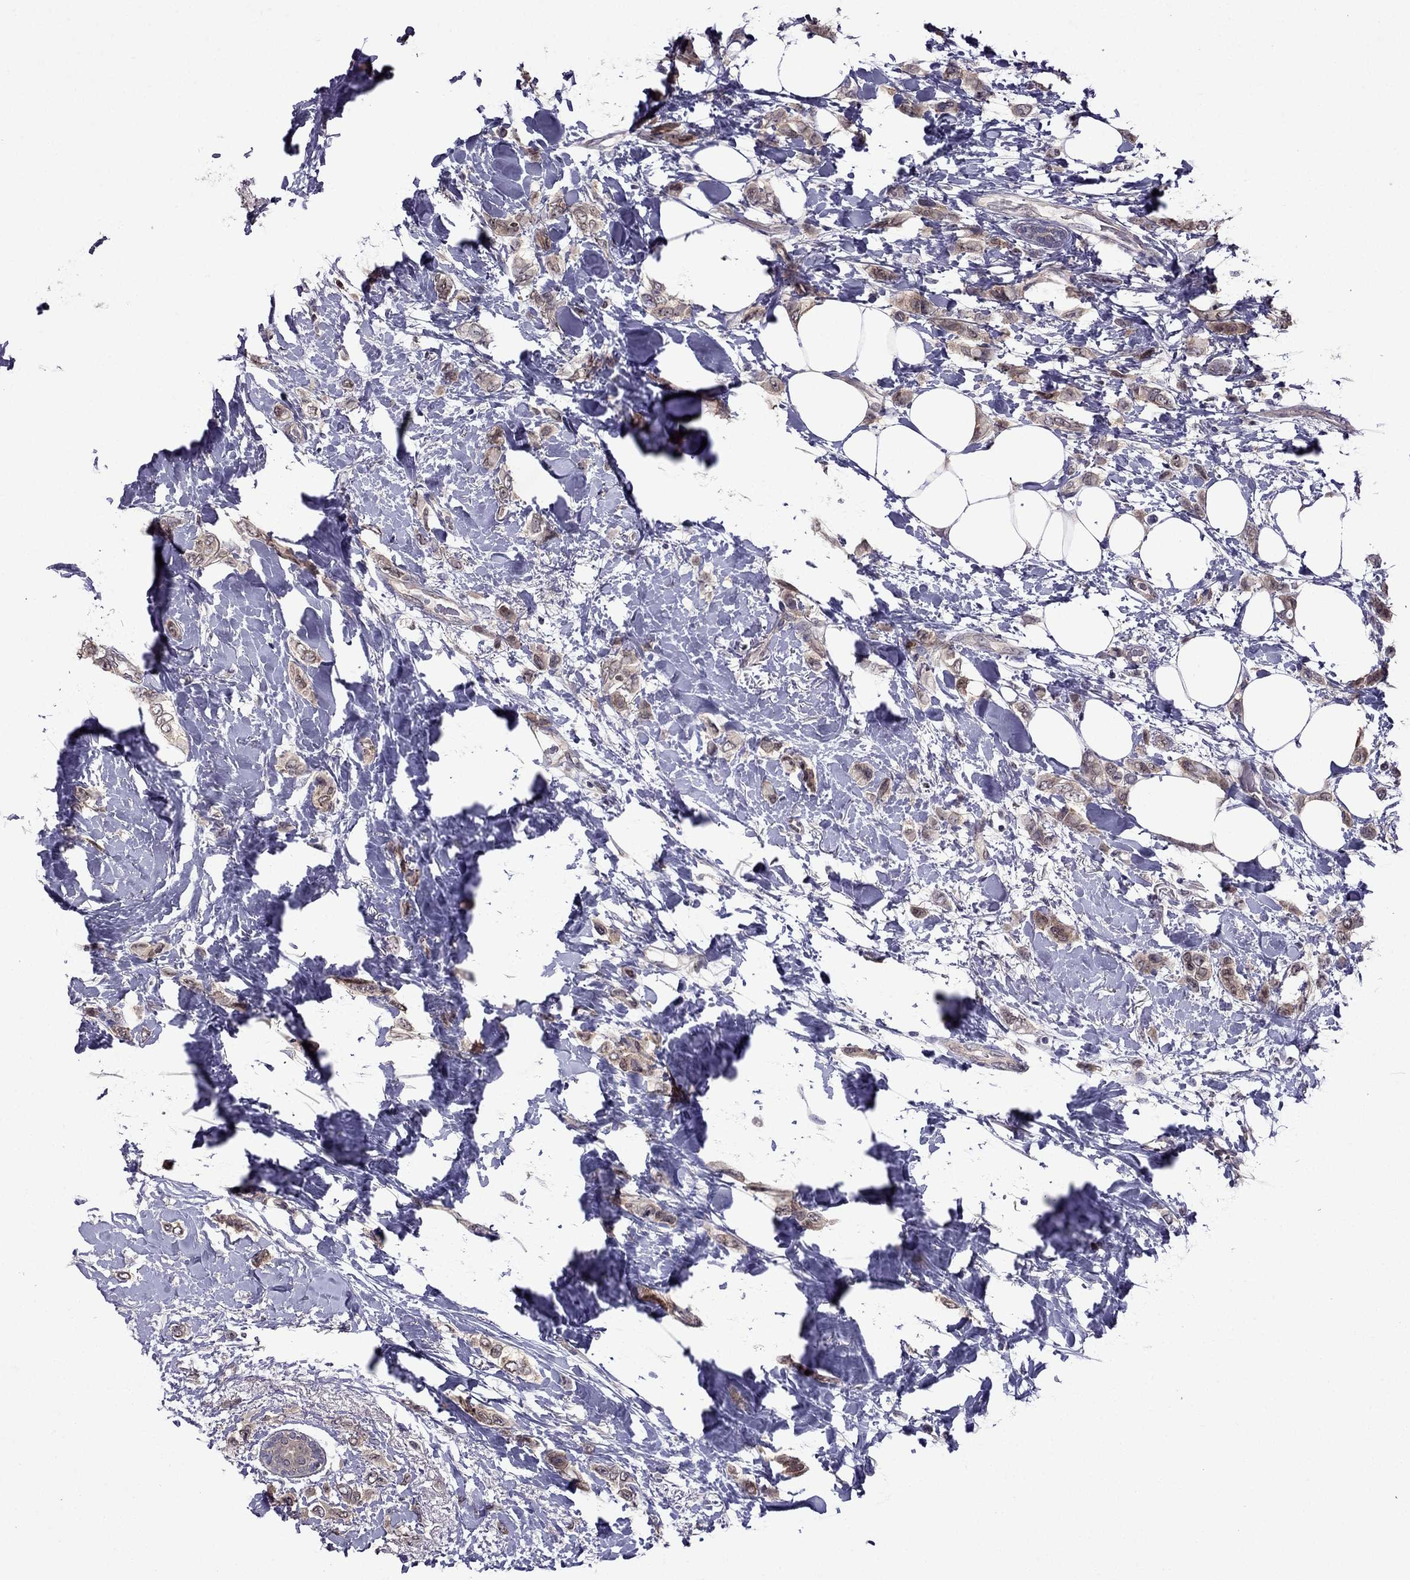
{"staining": {"intensity": "moderate", "quantity": "25%-75%", "location": "cytoplasmic/membranous"}, "tissue": "breast cancer", "cell_type": "Tumor cells", "image_type": "cancer", "snomed": [{"axis": "morphology", "description": "Lobular carcinoma"}, {"axis": "topography", "description": "Breast"}], "caption": "Protein analysis of breast lobular carcinoma tissue shows moderate cytoplasmic/membranous expression in approximately 25%-75% of tumor cells.", "gene": "CDK5", "patient": {"sex": "female", "age": 66}}